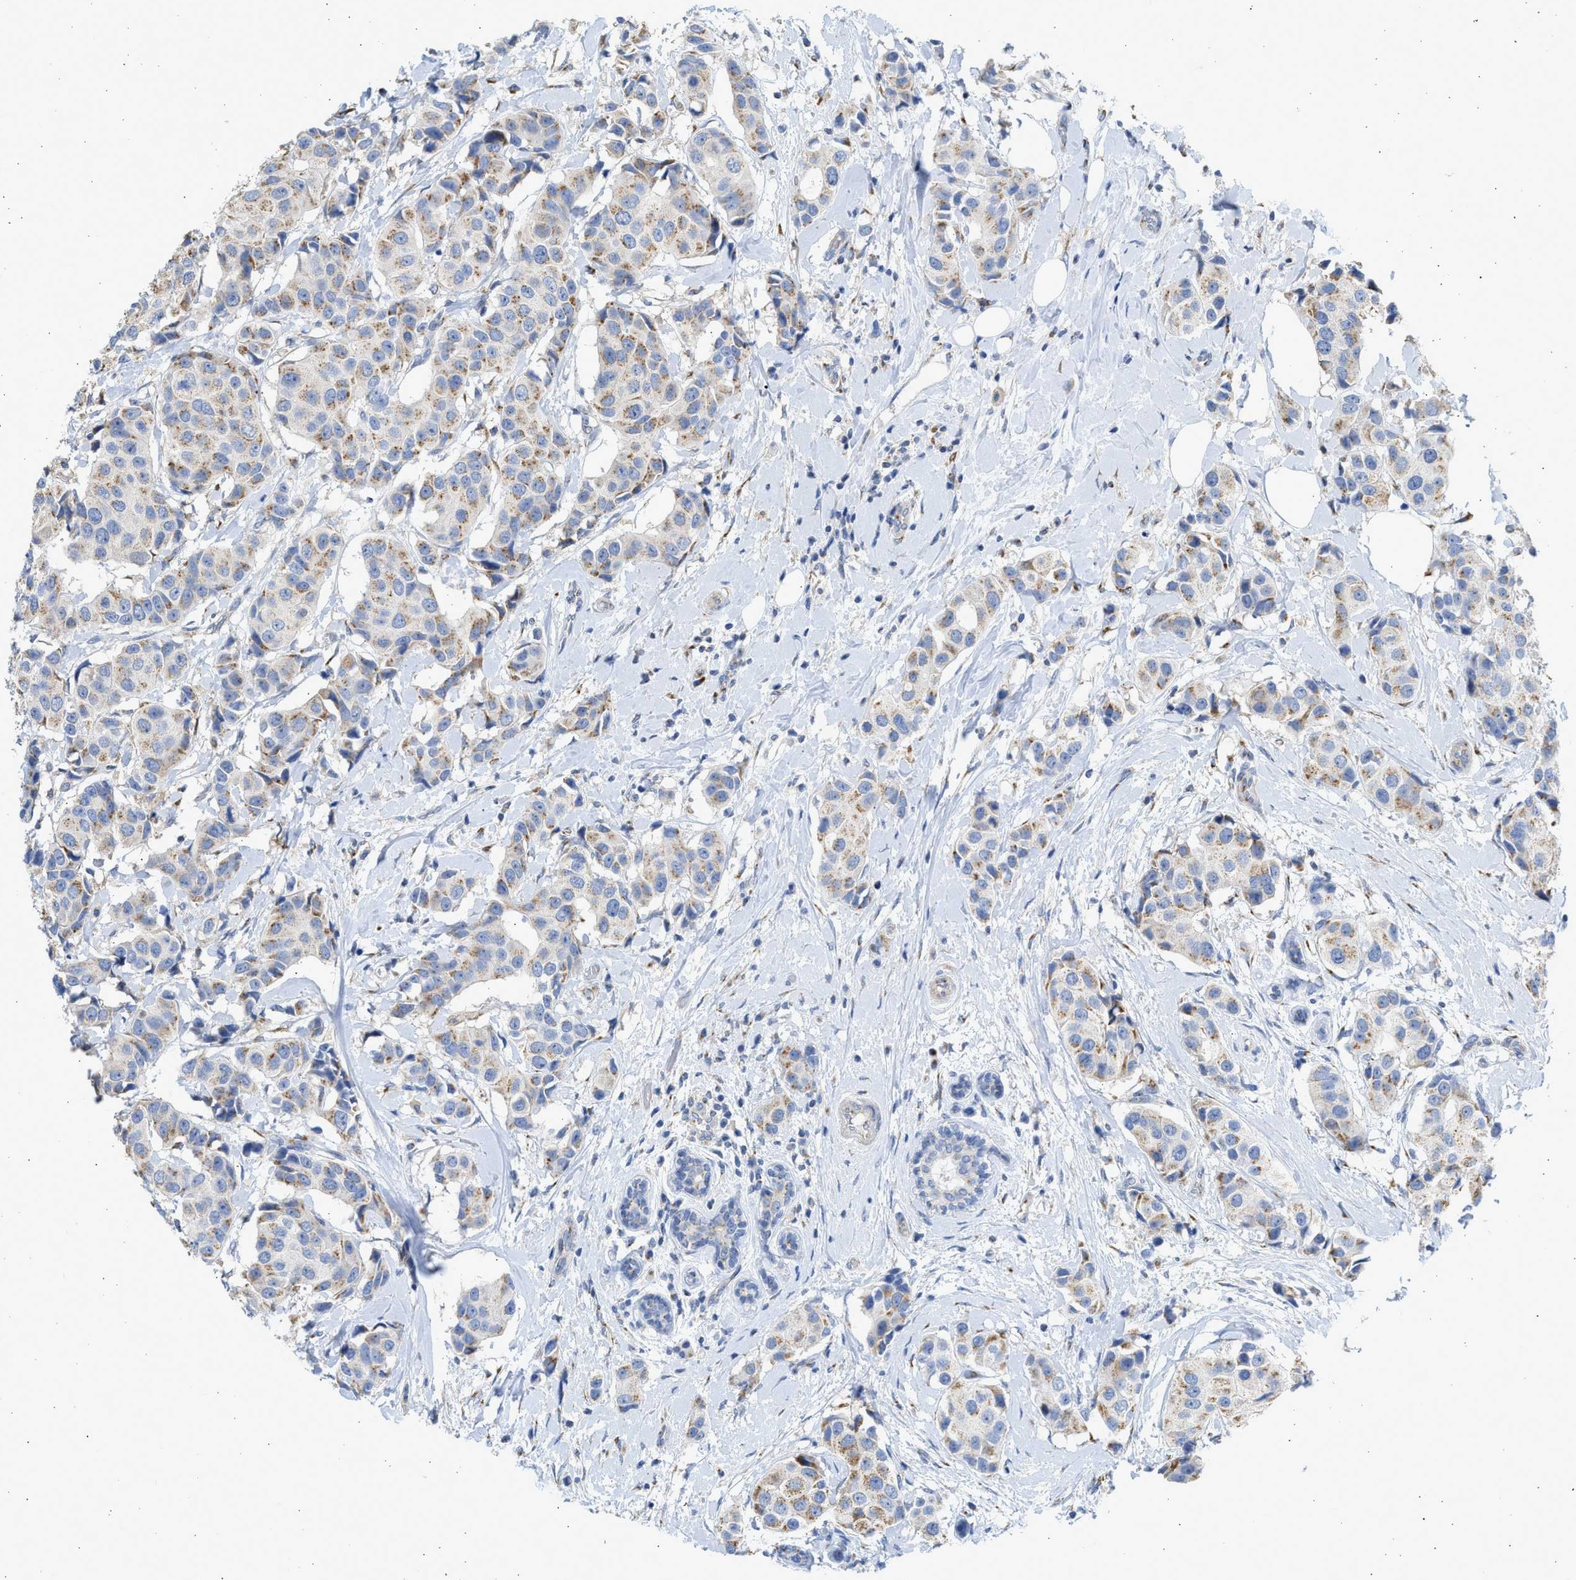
{"staining": {"intensity": "moderate", "quantity": "25%-75%", "location": "cytoplasmic/membranous"}, "tissue": "breast cancer", "cell_type": "Tumor cells", "image_type": "cancer", "snomed": [{"axis": "morphology", "description": "Normal tissue, NOS"}, {"axis": "morphology", "description": "Duct carcinoma"}, {"axis": "topography", "description": "Breast"}], "caption": "Immunohistochemistry (IHC) photomicrograph of breast invasive ductal carcinoma stained for a protein (brown), which shows medium levels of moderate cytoplasmic/membranous staining in about 25%-75% of tumor cells.", "gene": "IPO8", "patient": {"sex": "female", "age": 39}}